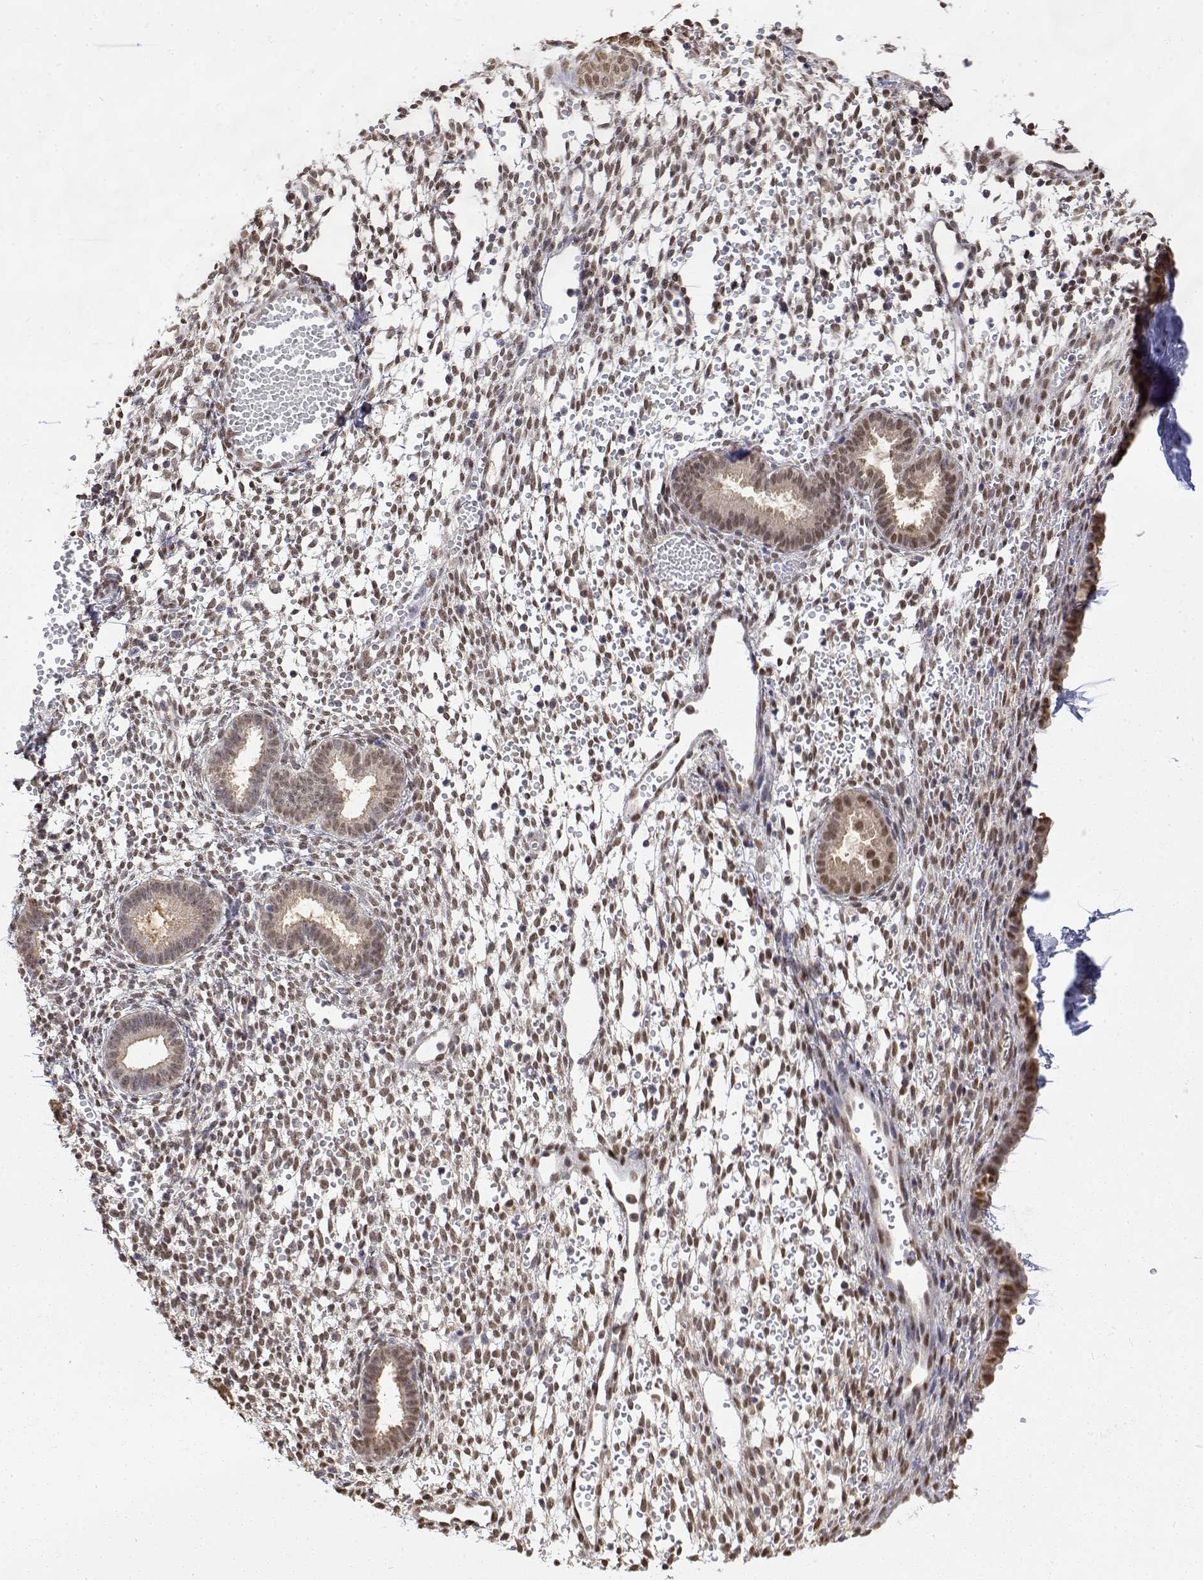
{"staining": {"intensity": "weak", "quantity": ">75%", "location": "nuclear"}, "tissue": "endometrium", "cell_type": "Cells in endometrial stroma", "image_type": "normal", "snomed": [{"axis": "morphology", "description": "Normal tissue, NOS"}, {"axis": "topography", "description": "Endometrium"}], "caption": "This histopathology image displays immunohistochemistry (IHC) staining of benign human endometrium, with low weak nuclear positivity in about >75% of cells in endometrial stroma.", "gene": "TPI1", "patient": {"sex": "female", "age": 36}}